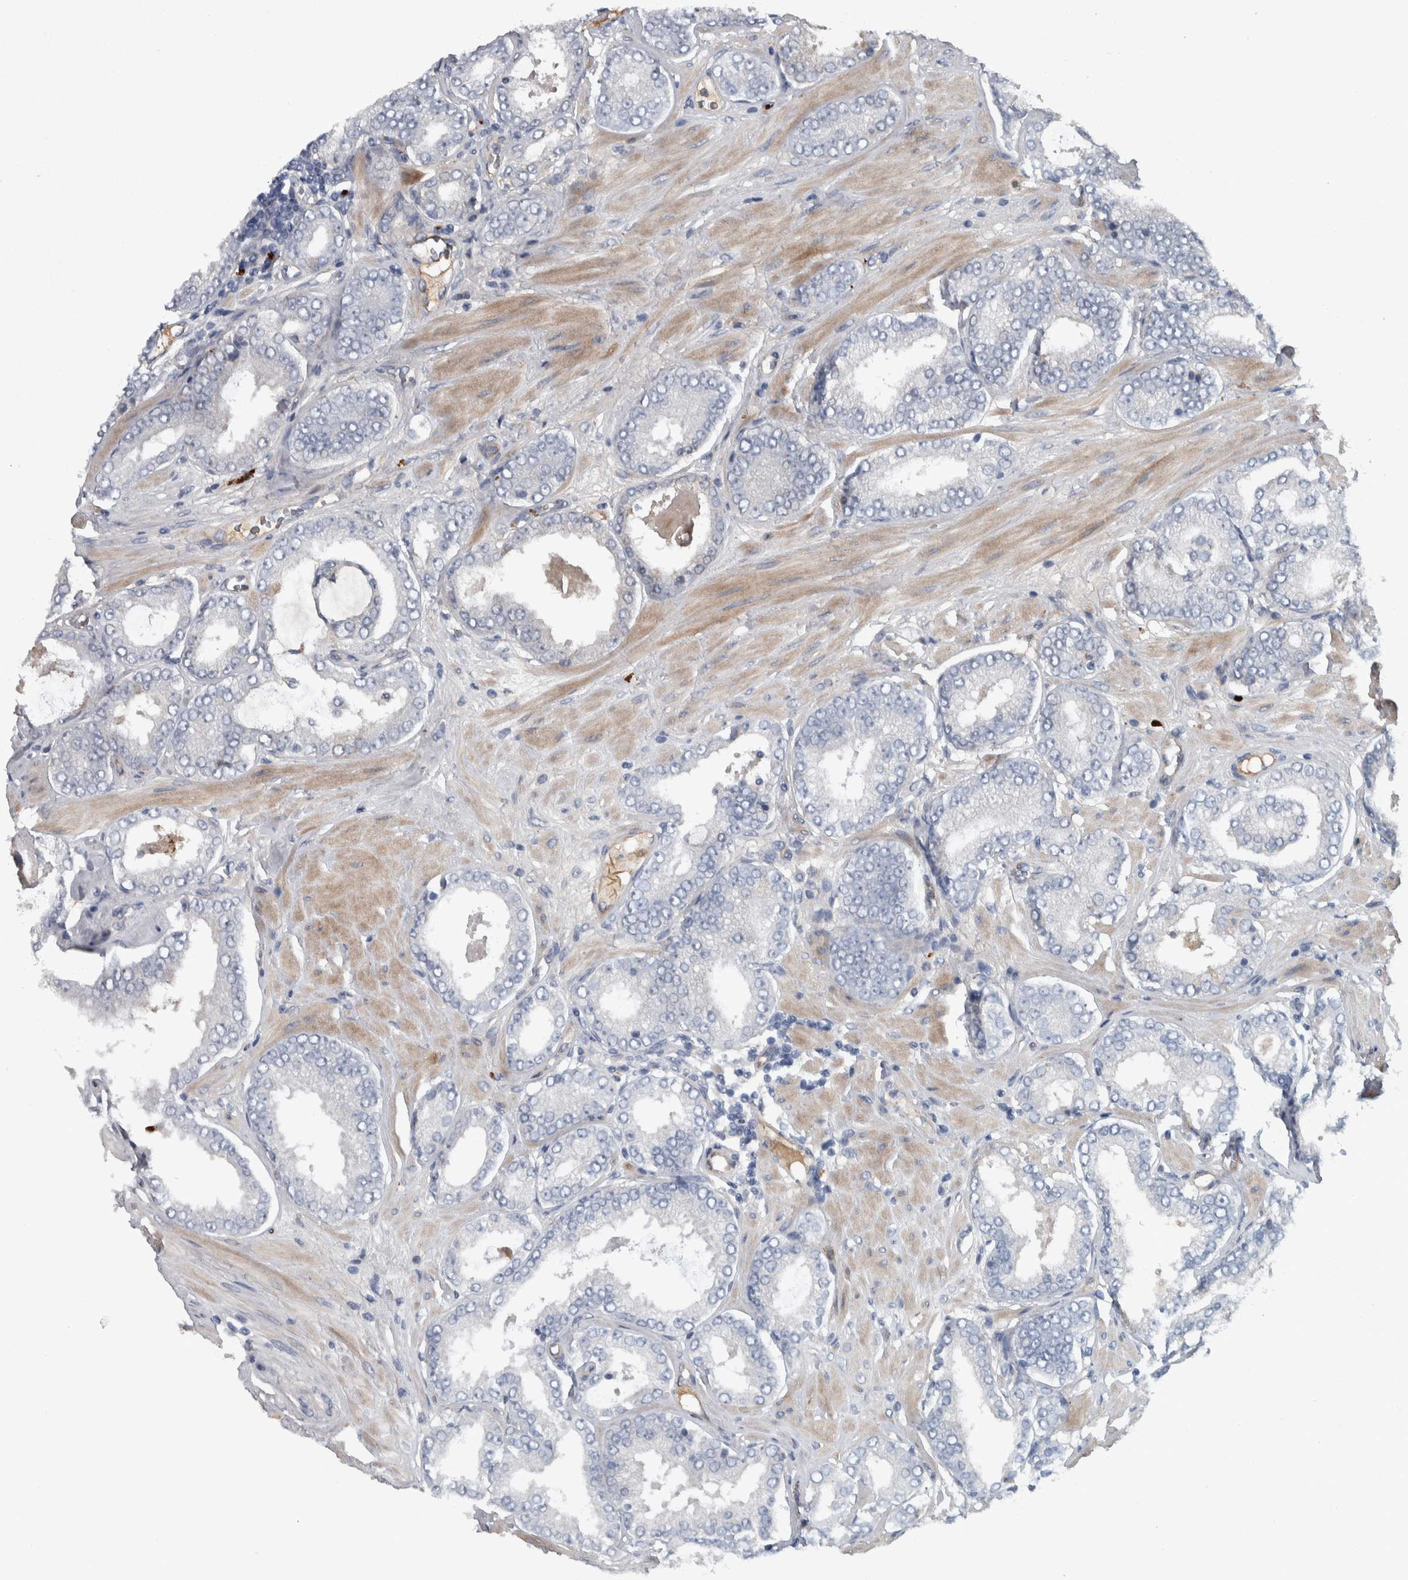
{"staining": {"intensity": "negative", "quantity": "none", "location": "none"}, "tissue": "prostate cancer", "cell_type": "Tumor cells", "image_type": "cancer", "snomed": [{"axis": "morphology", "description": "Adenocarcinoma, Low grade"}, {"axis": "topography", "description": "Prostate"}], "caption": "Tumor cells show no significant positivity in prostate cancer. (Stains: DAB immunohistochemistry (IHC) with hematoxylin counter stain, Microscopy: brightfield microscopy at high magnification).", "gene": "SERPINC1", "patient": {"sex": "male", "age": 62}}